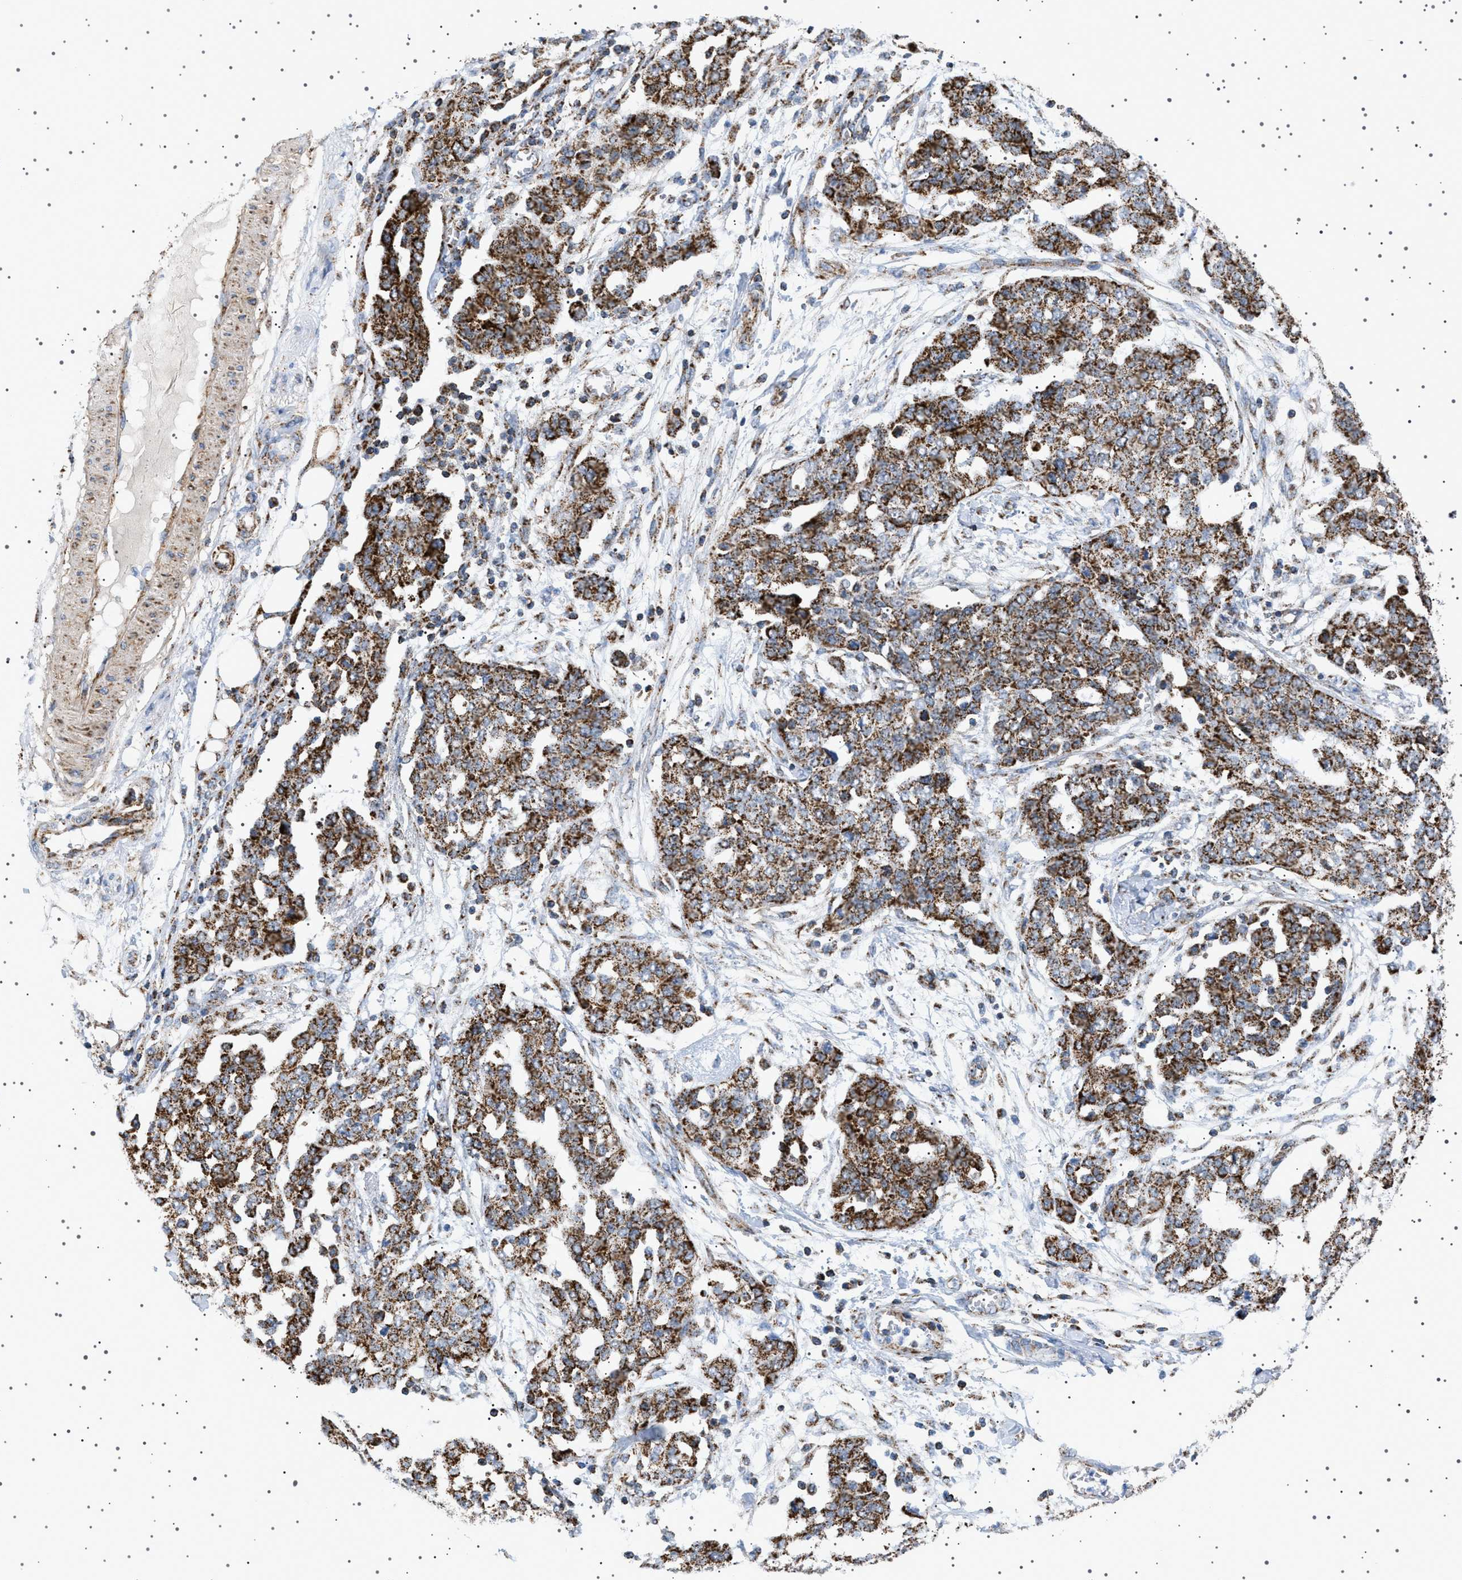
{"staining": {"intensity": "strong", "quantity": ">75%", "location": "cytoplasmic/membranous"}, "tissue": "ovarian cancer", "cell_type": "Tumor cells", "image_type": "cancer", "snomed": [{"axis": "morphology", "description": "Cystadenocarcinoma, serous, NOS"}, {"axis": "topography", "description": "Soft tissue"}, {"axis": "topography", "description": "Ovary"}], "caption": "This micrograph displays IHC staining of human ovarian serous cystadenocarcinoma, with high strong cytoplasmic/membranous expression in approximately >75% of tumor cells.", "gene": "UBXN8", "patient": {"sex": "female", "age": 57}}